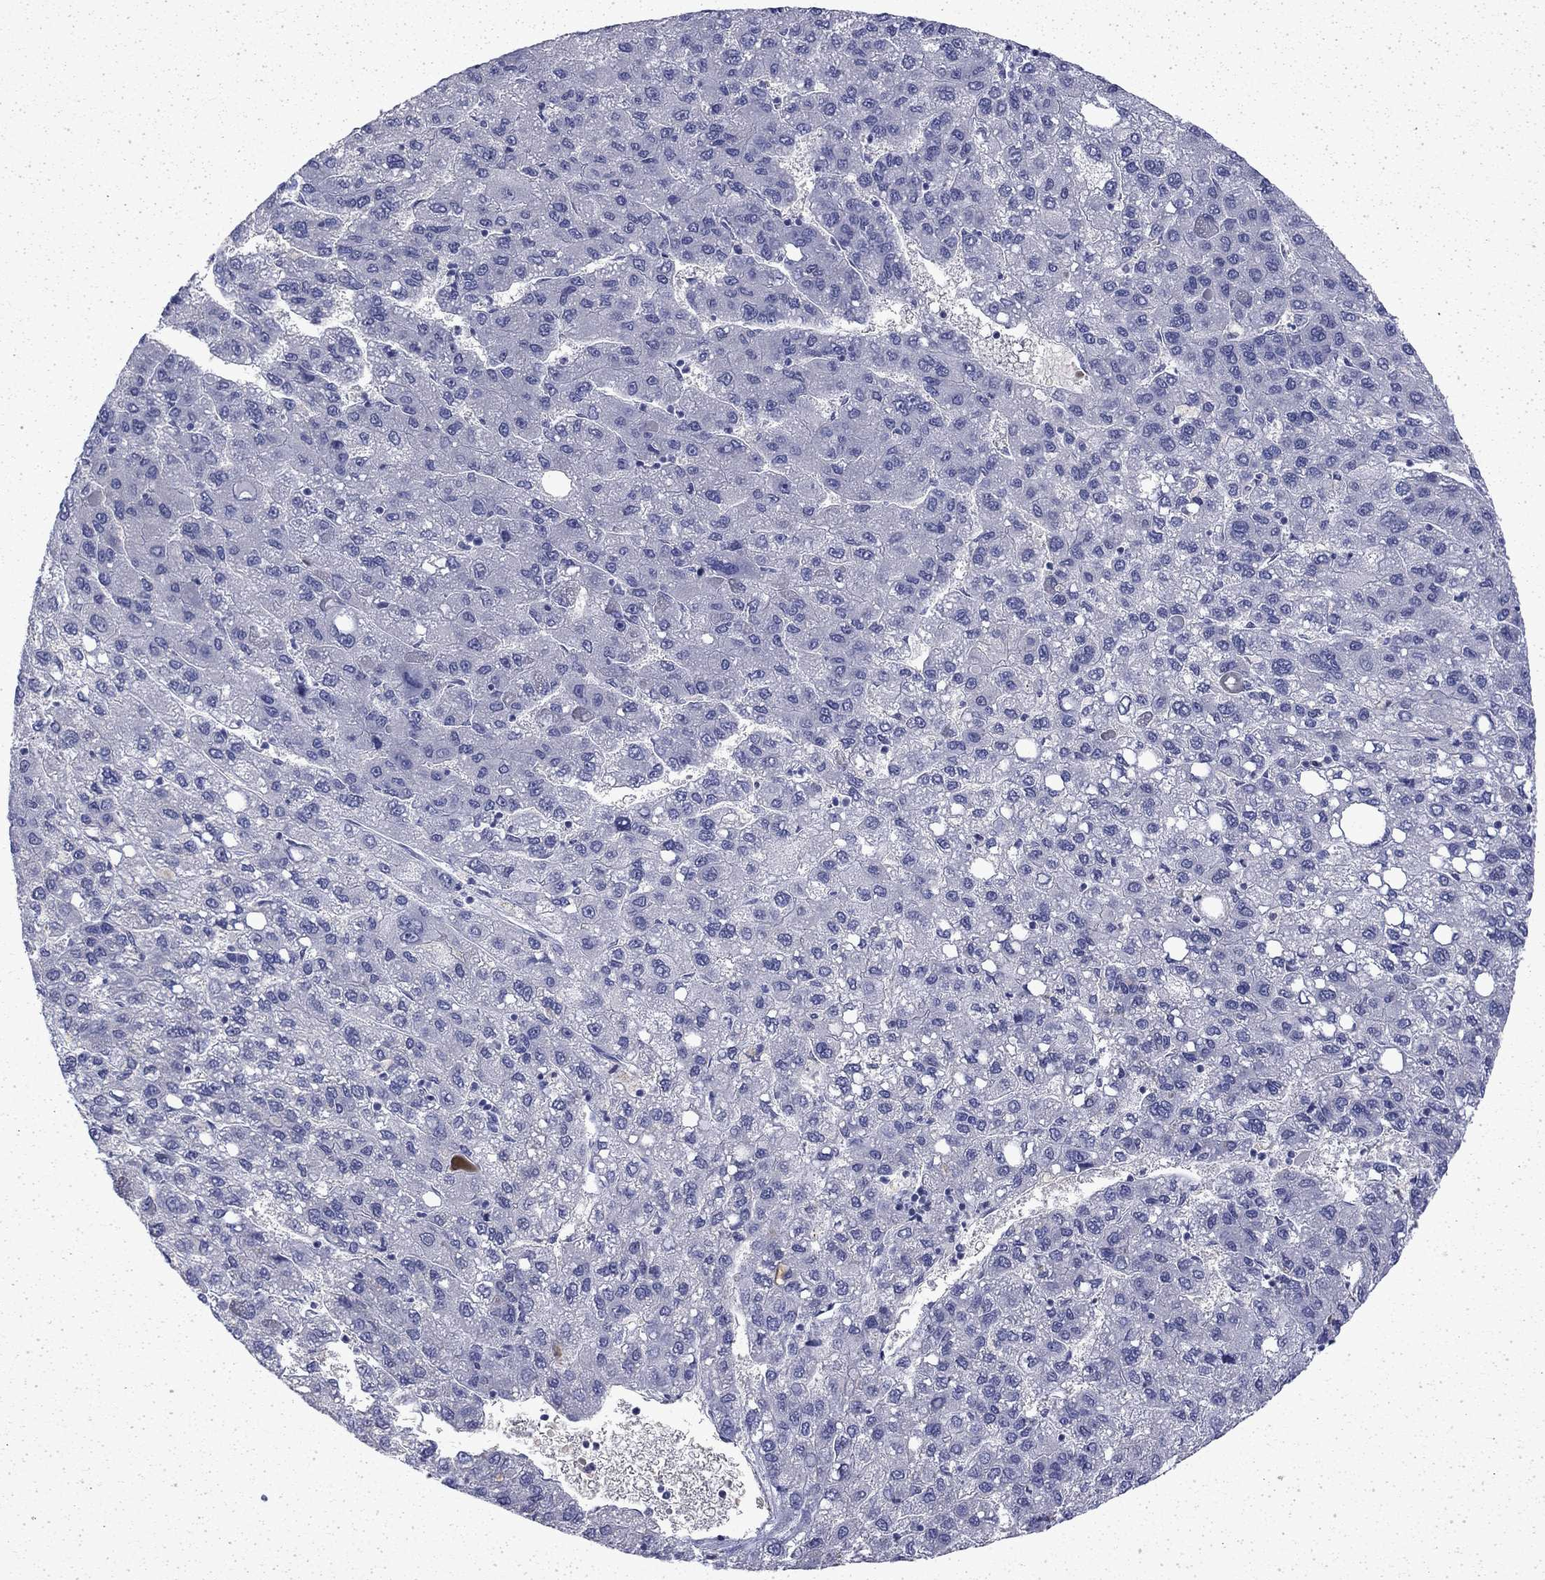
{"staining": {"intensity": "negative", "quantity": "none", "location": "none"}, "tissue": "liver cancer", "cell_type": "Tumor cells", "image_type": "cancer", "snomed": [{"axis": "morphology", "description": "Carcinoma, Hepatocellular, NOS"}, {"axis": "topography", "description": "Liver"}], "caption": "Immunohistochemistry (IHC) of human liver hepatocellular carcinoma demonstrates no expression in tumor cells.", "gene": "ENPP6", "patient": {"sex": "female", "age": 82}}